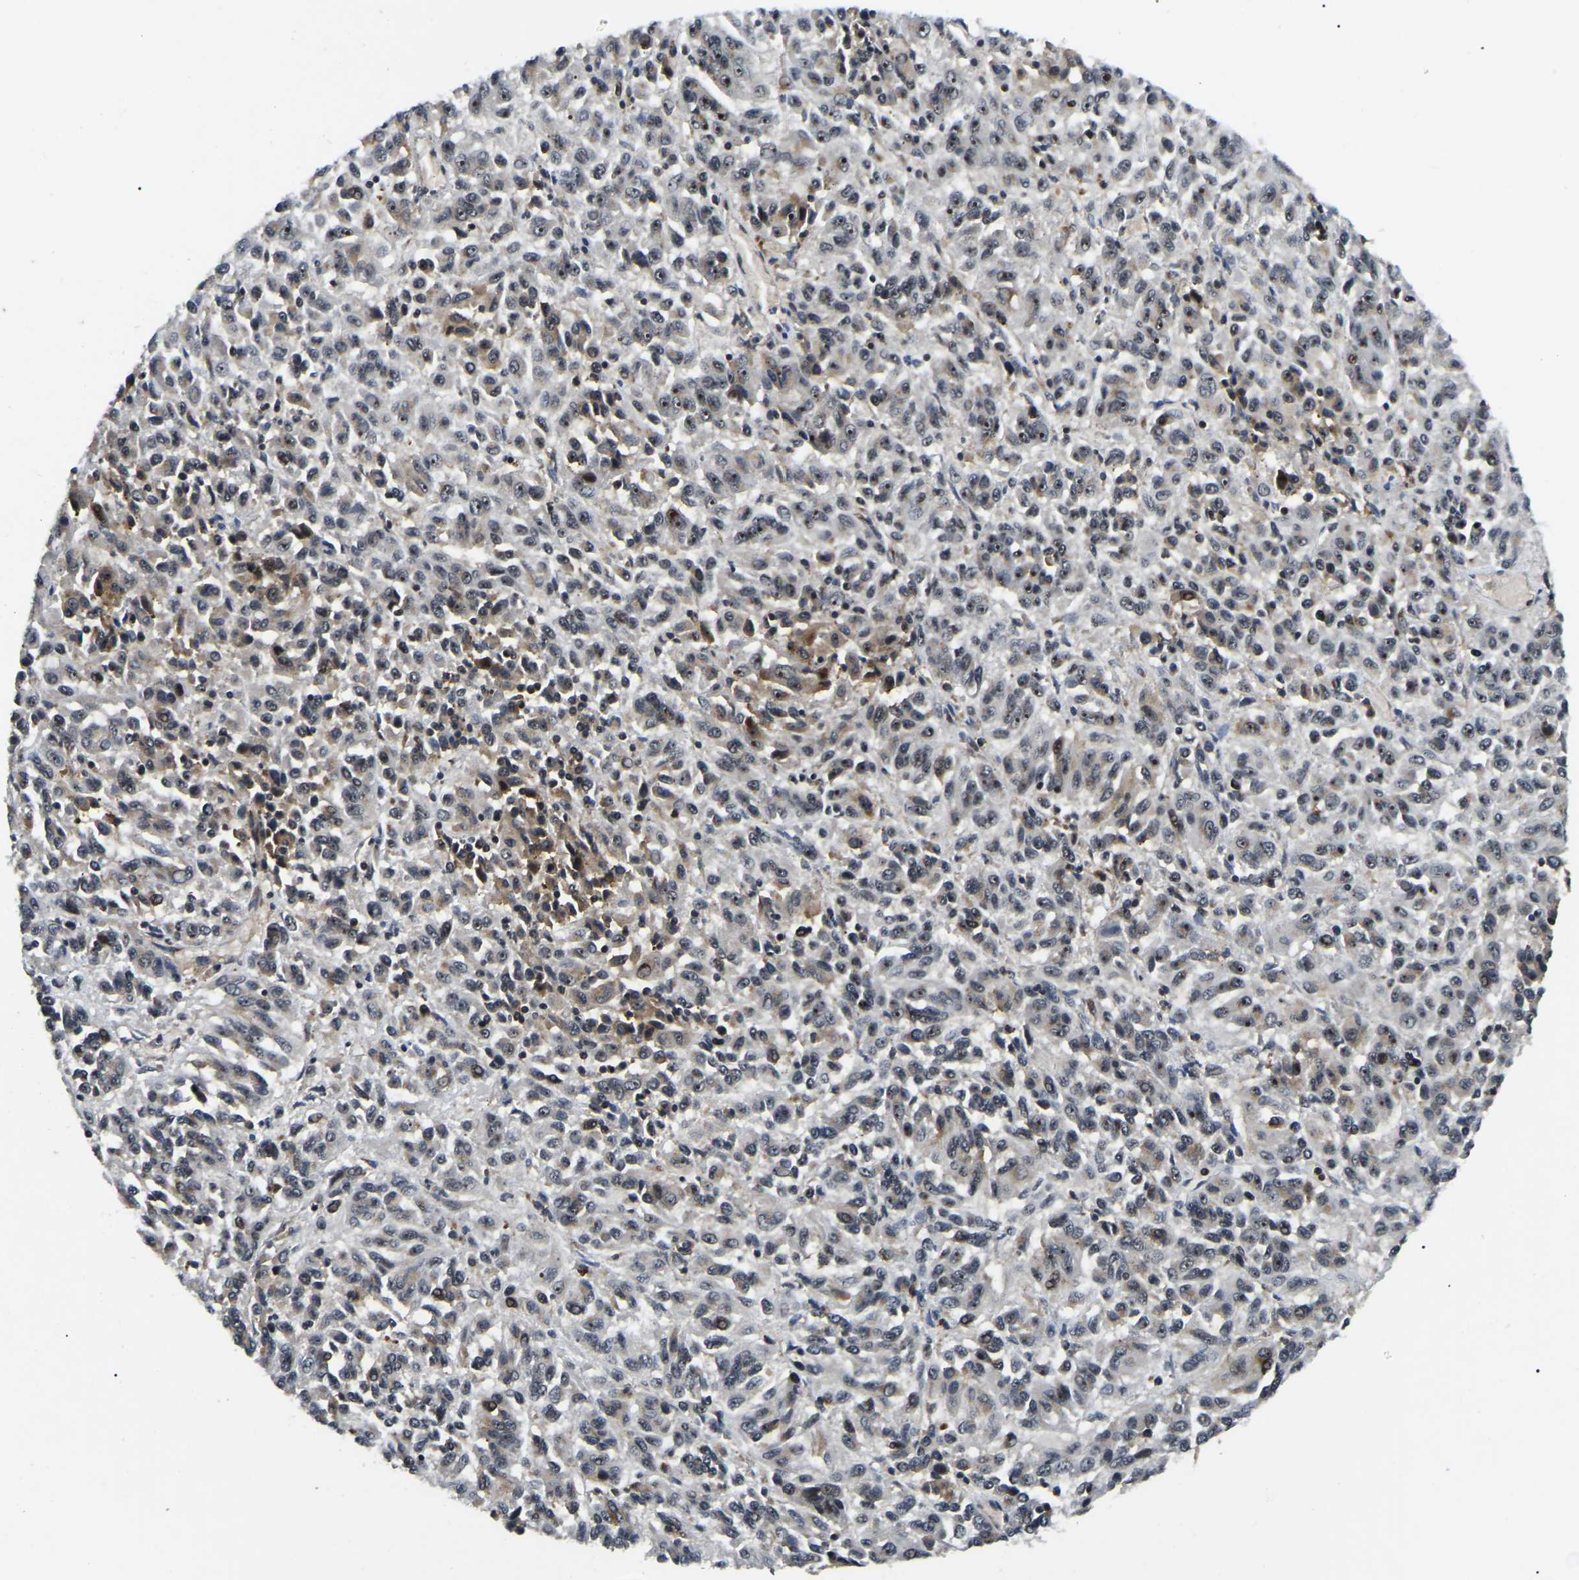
{"staining": {"intensity": "moderate", "quantity": "25%-75%", "location": "nuclear"}, "tissue": "melanoma", "cell_type": "Tumor cells", "image_type": "cancer", "snomed": [{"axis": "morphology", "description": "Malignant melanoma, Metastatic site"}, {"axis": "topography", "description": "Lung"}], "caption": "IHC micrograph of human melanoma stained for a protein (brown), which reveals medium levels of moderate nuclear expression in approximately 25%-75% of tumor cells.", "gene": "RBM28", "patient": {"sex": "male", "age": 64}}